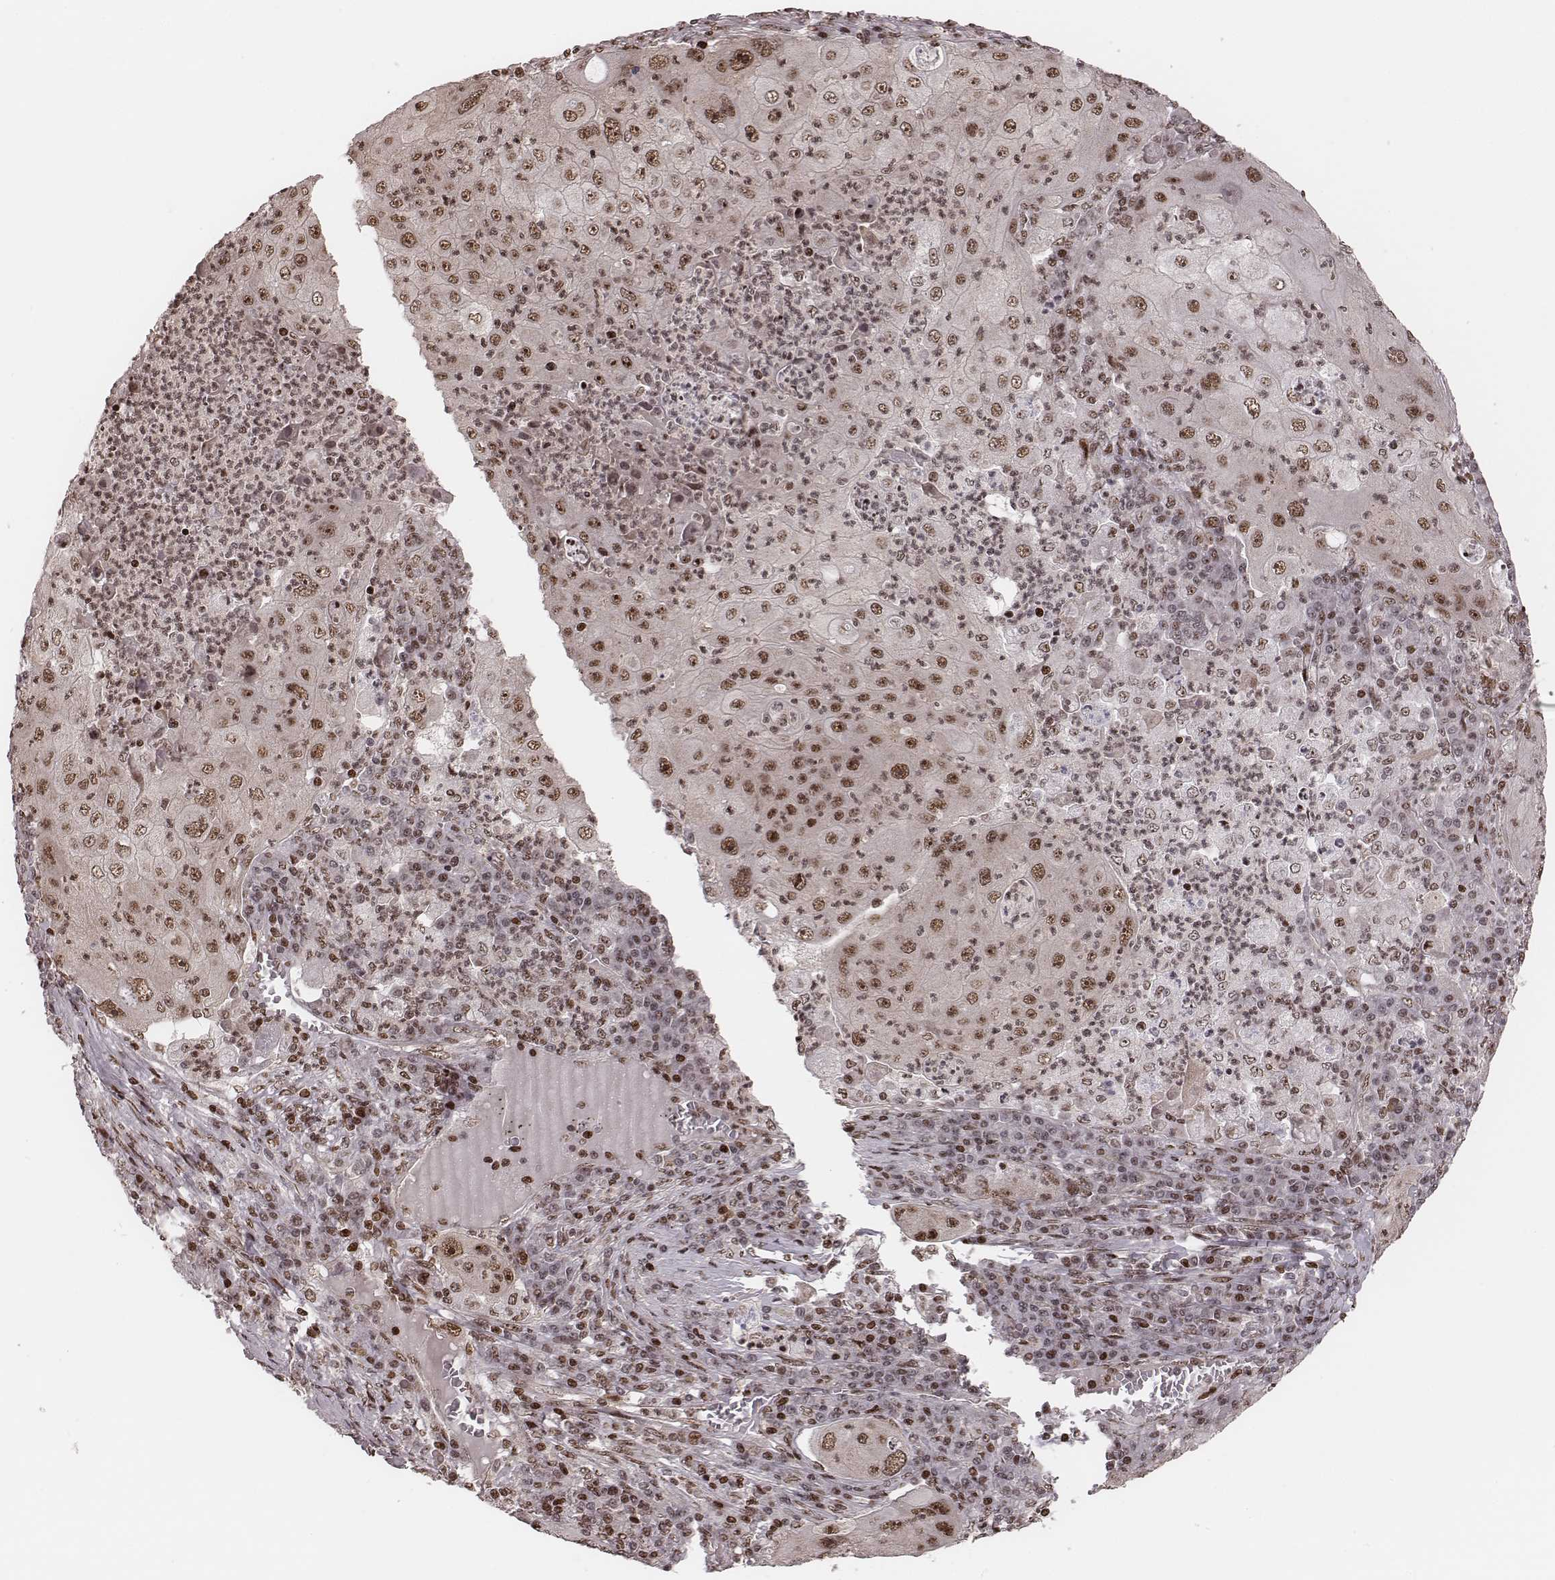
{"staining": {"intensity": "moderate", "quantity": "25%-75%", "location": "nuclear"}, "tissue": "lung cancer", "cell_type": "Tumor cells", "image_type": "cancer", "snomed": [{"axis": "morphology", "description": "Squamous cell carcinoma, NOS"}, {"axis": "topography", "description": "Lung"}], "caption": "Moderate nuclear positivity is identified in about 25%-75% of tumor cells in squamous cell carcinoma (lung).", "gene": "VRK3", "patient": {"sex": "female", "age": 59}}